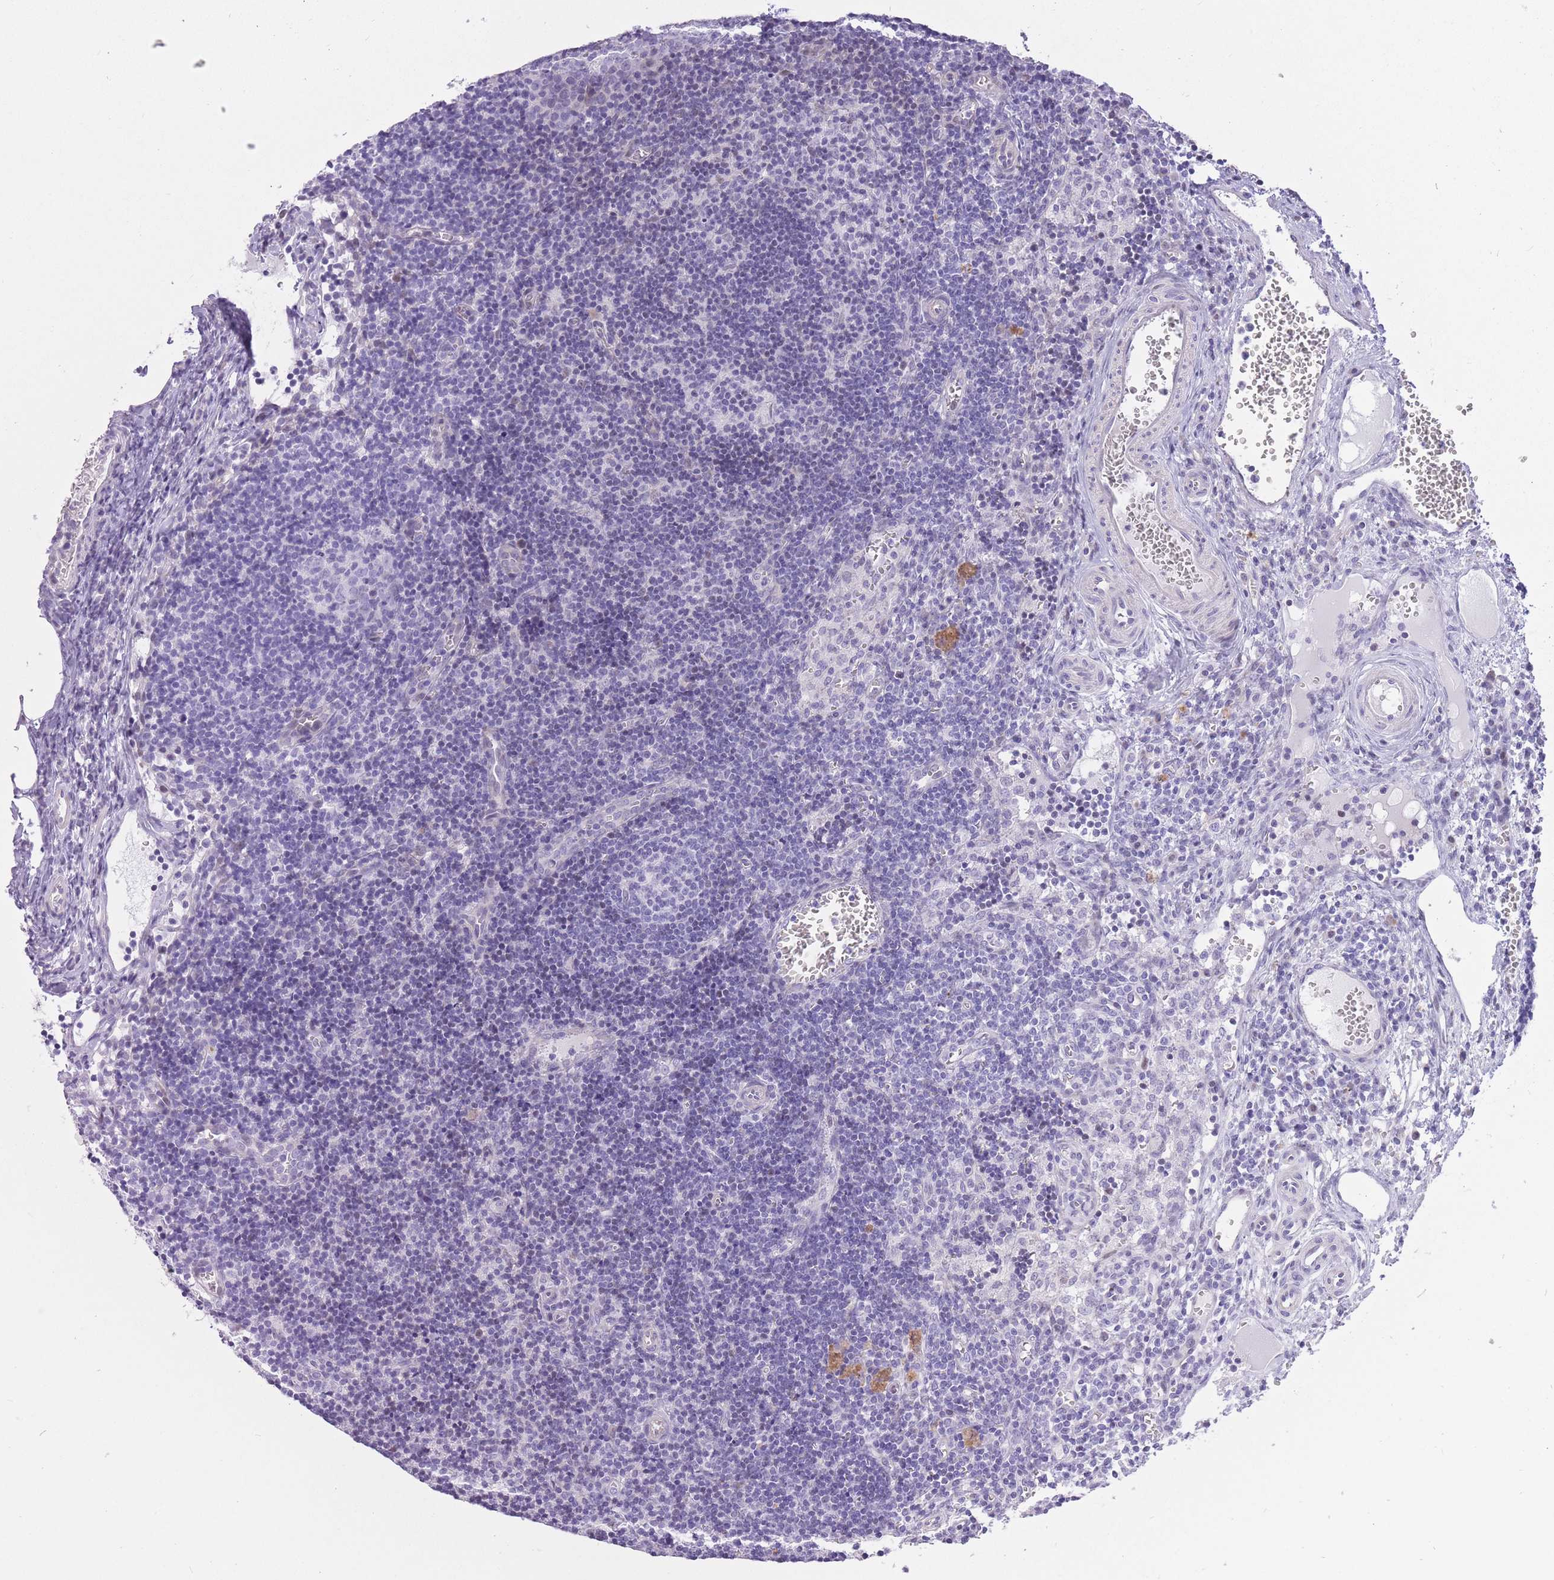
{"staining": {"intensity": "negative", "quantity": "none", "location": "none"}, "tissue": "lymph node", "cell_type": "Germinal center cells", "image_type": "normal", "snomed": [{"axis": "morphology", "description": "Normal tissue, NOS"}, {"axis": "topography", "description": "Lymph node"}], "caption": "Immunohistochemistry (IHC) photomicrograph of benign human lymph node stained for a protein (brown), which demonstrates no positivity in germinal center cells. Nuclei are stained in blue.", "gene": "WDR70", "patient": {"sex": "female", "age": 37}}